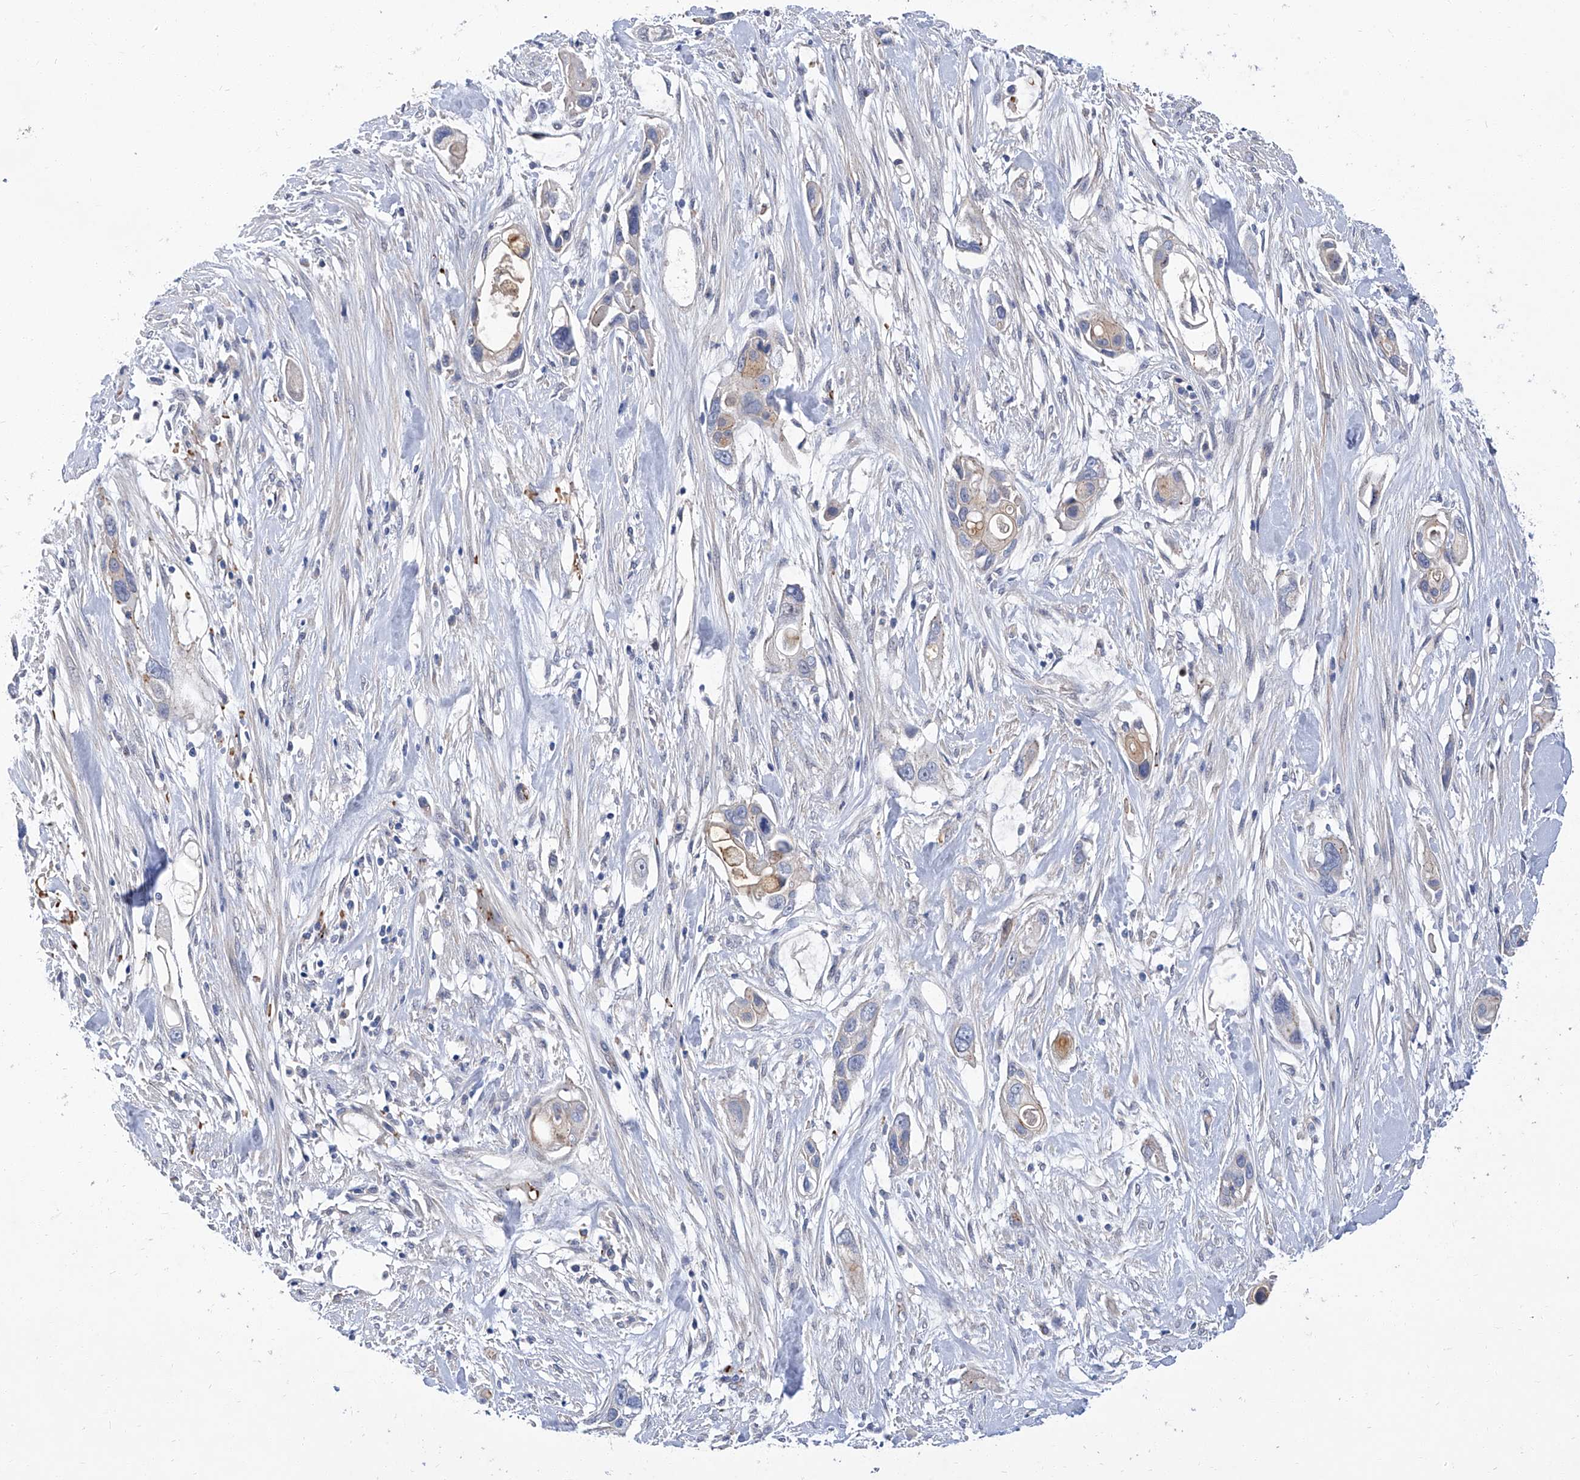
{"staining": {"intensity": "negative", "quantity": "none", "location": "none"}, "tissue": "pancreatic cancer", "cell_type": "Tumor cells", "image_type": "cancer", "snomed": [{"axis": "morphology", "description": "Adenocarcinoma, NOS"}, {"axis": "topography", "description": "Pancreas"}], "caption": "High power microscopy photomicrograph of an immunohistochemistry (IHC) image of pancreatic cancer, revealing no significant expression in tumor cells.", "gene": "PARD3", "patient": {"sex": "female", "age": 60}}